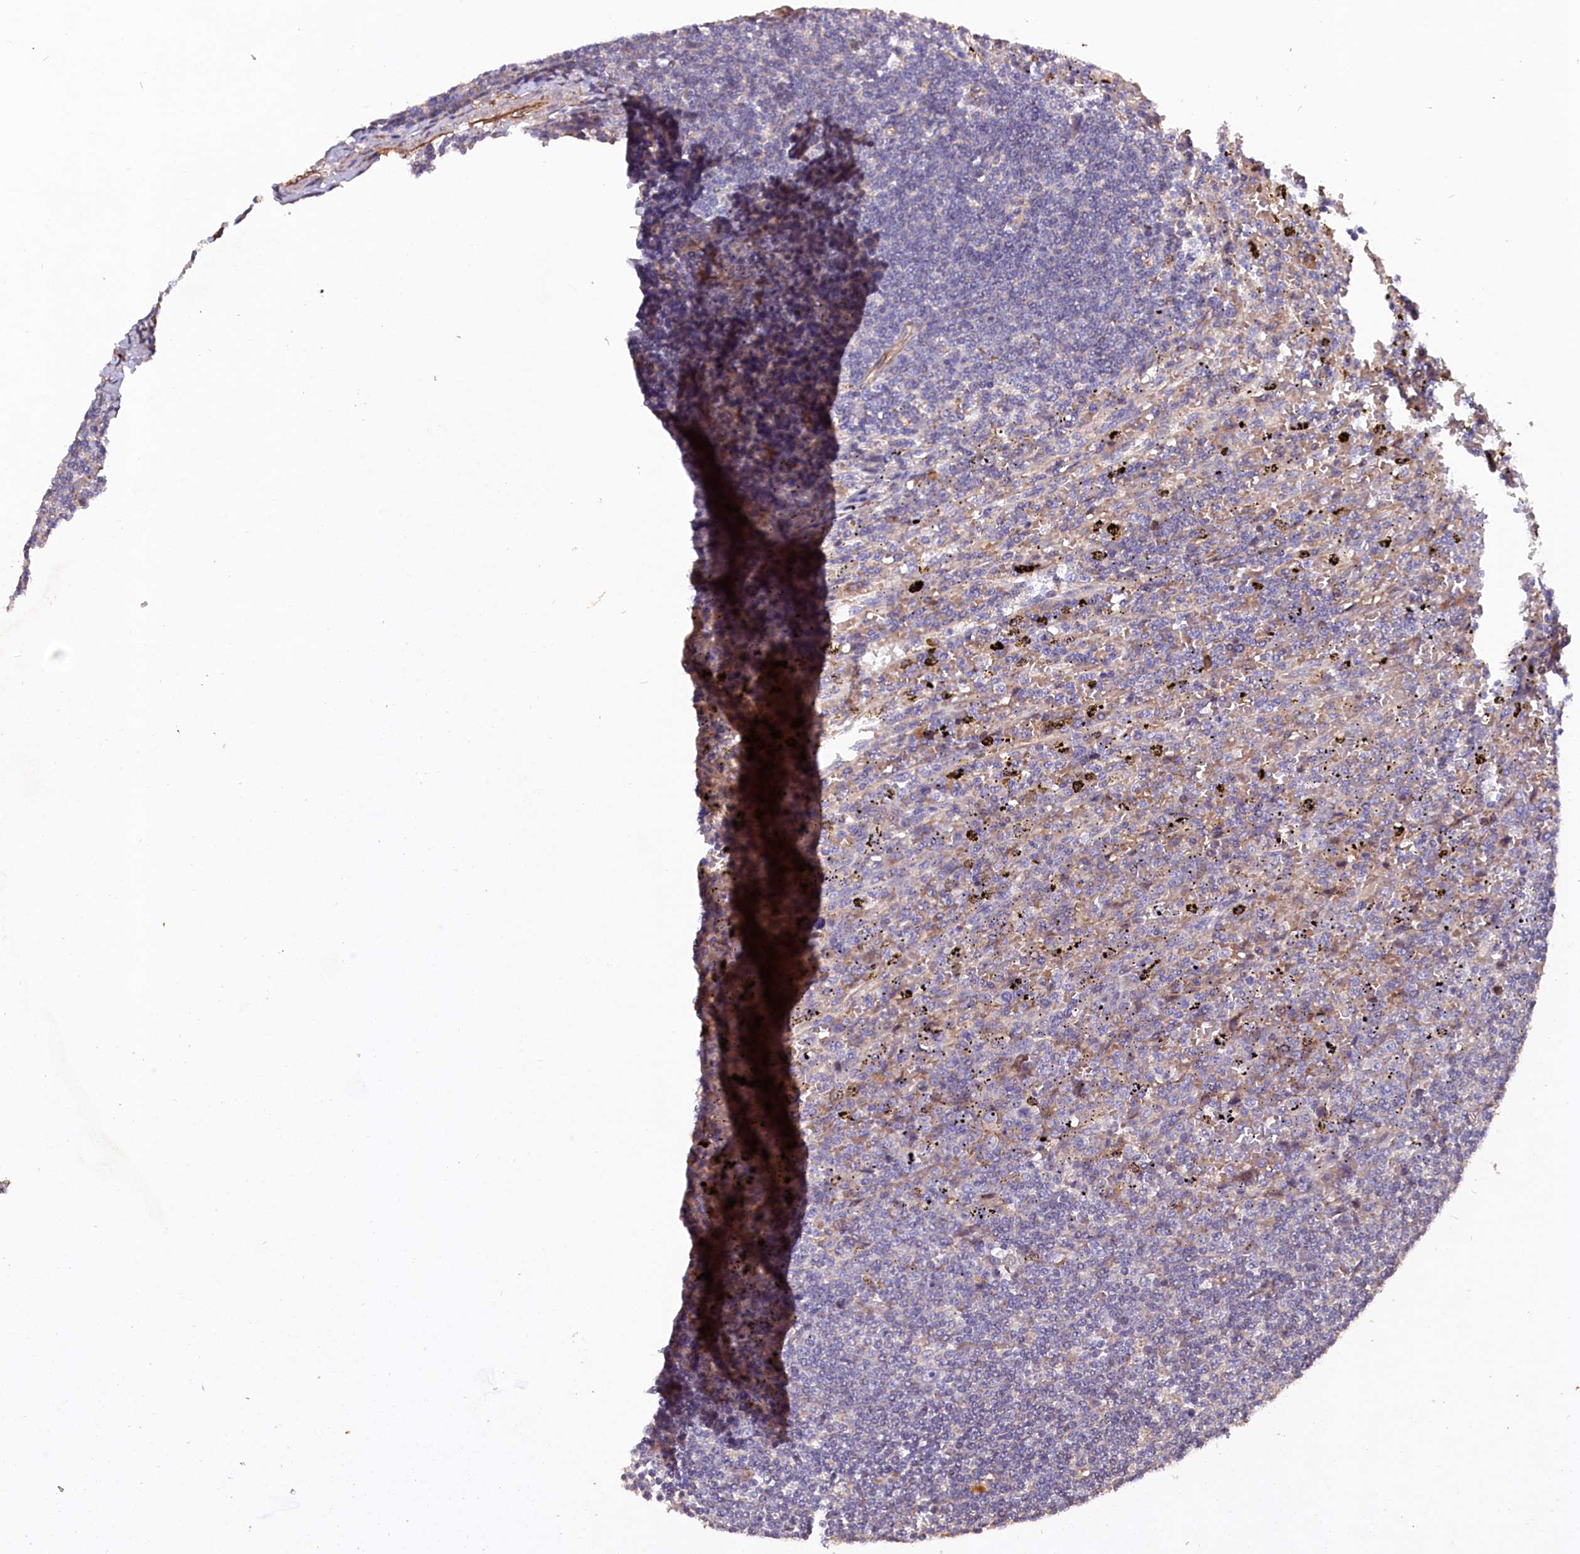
{"staining": {"intensity": "negative", "quantity": "none", "location": "none"}, "tissue": "lymphoma", "cell_type": "Tumor cells", "image_type": "cancer", "snomed": [{"axis": "morphology", "description": "Malignant lymphoma, non-Hodgkin's type, Low grade"}, {"axis": "topography", "description": "Spleen"}], "caption": "Tumor cells are negative for brown protein staining in lymphoma.", "gene": "GREB1L", "patient": {"sex": "male", "age": 76}}